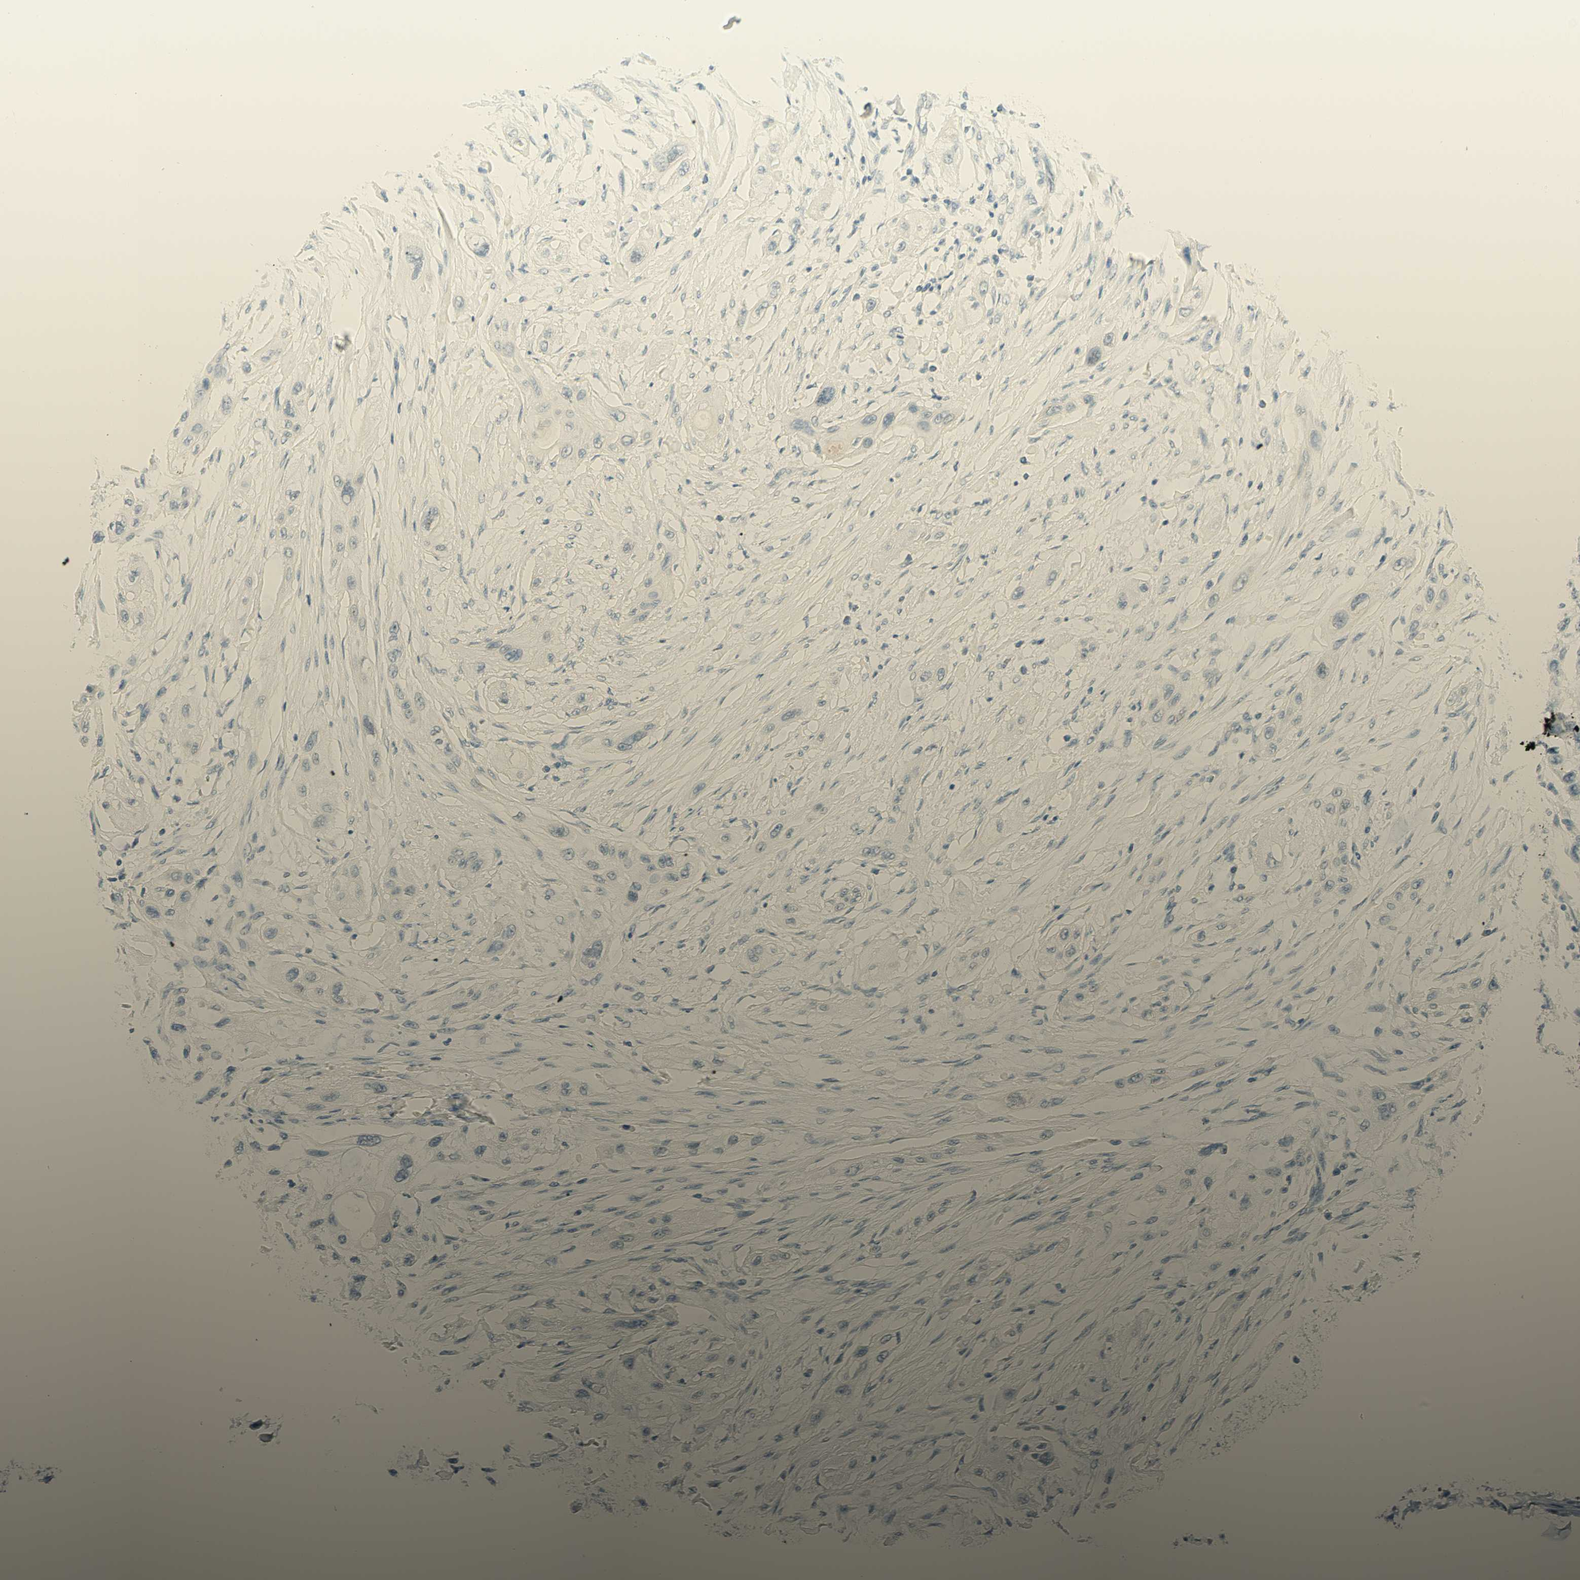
{"staining": {"intensity": "negative", "quantity": "none", "location": "none"}, "tissue": "lung cancer", "cell_type": "Tumor cells", "image_type": "cancer", "snomed": [{"axis": "morphology", "description": "Squamous cell carcinoma, NOS"}, {"axis": "topography", "description": "Lung"}], "caption": "DAB immunohistochemical staining of human lung cancer (squamous cell carcinoma) reveals no significant staining in tumor cells.", "gene": "TMEM132D", "patient": {"sex": "female", "age": 47}}